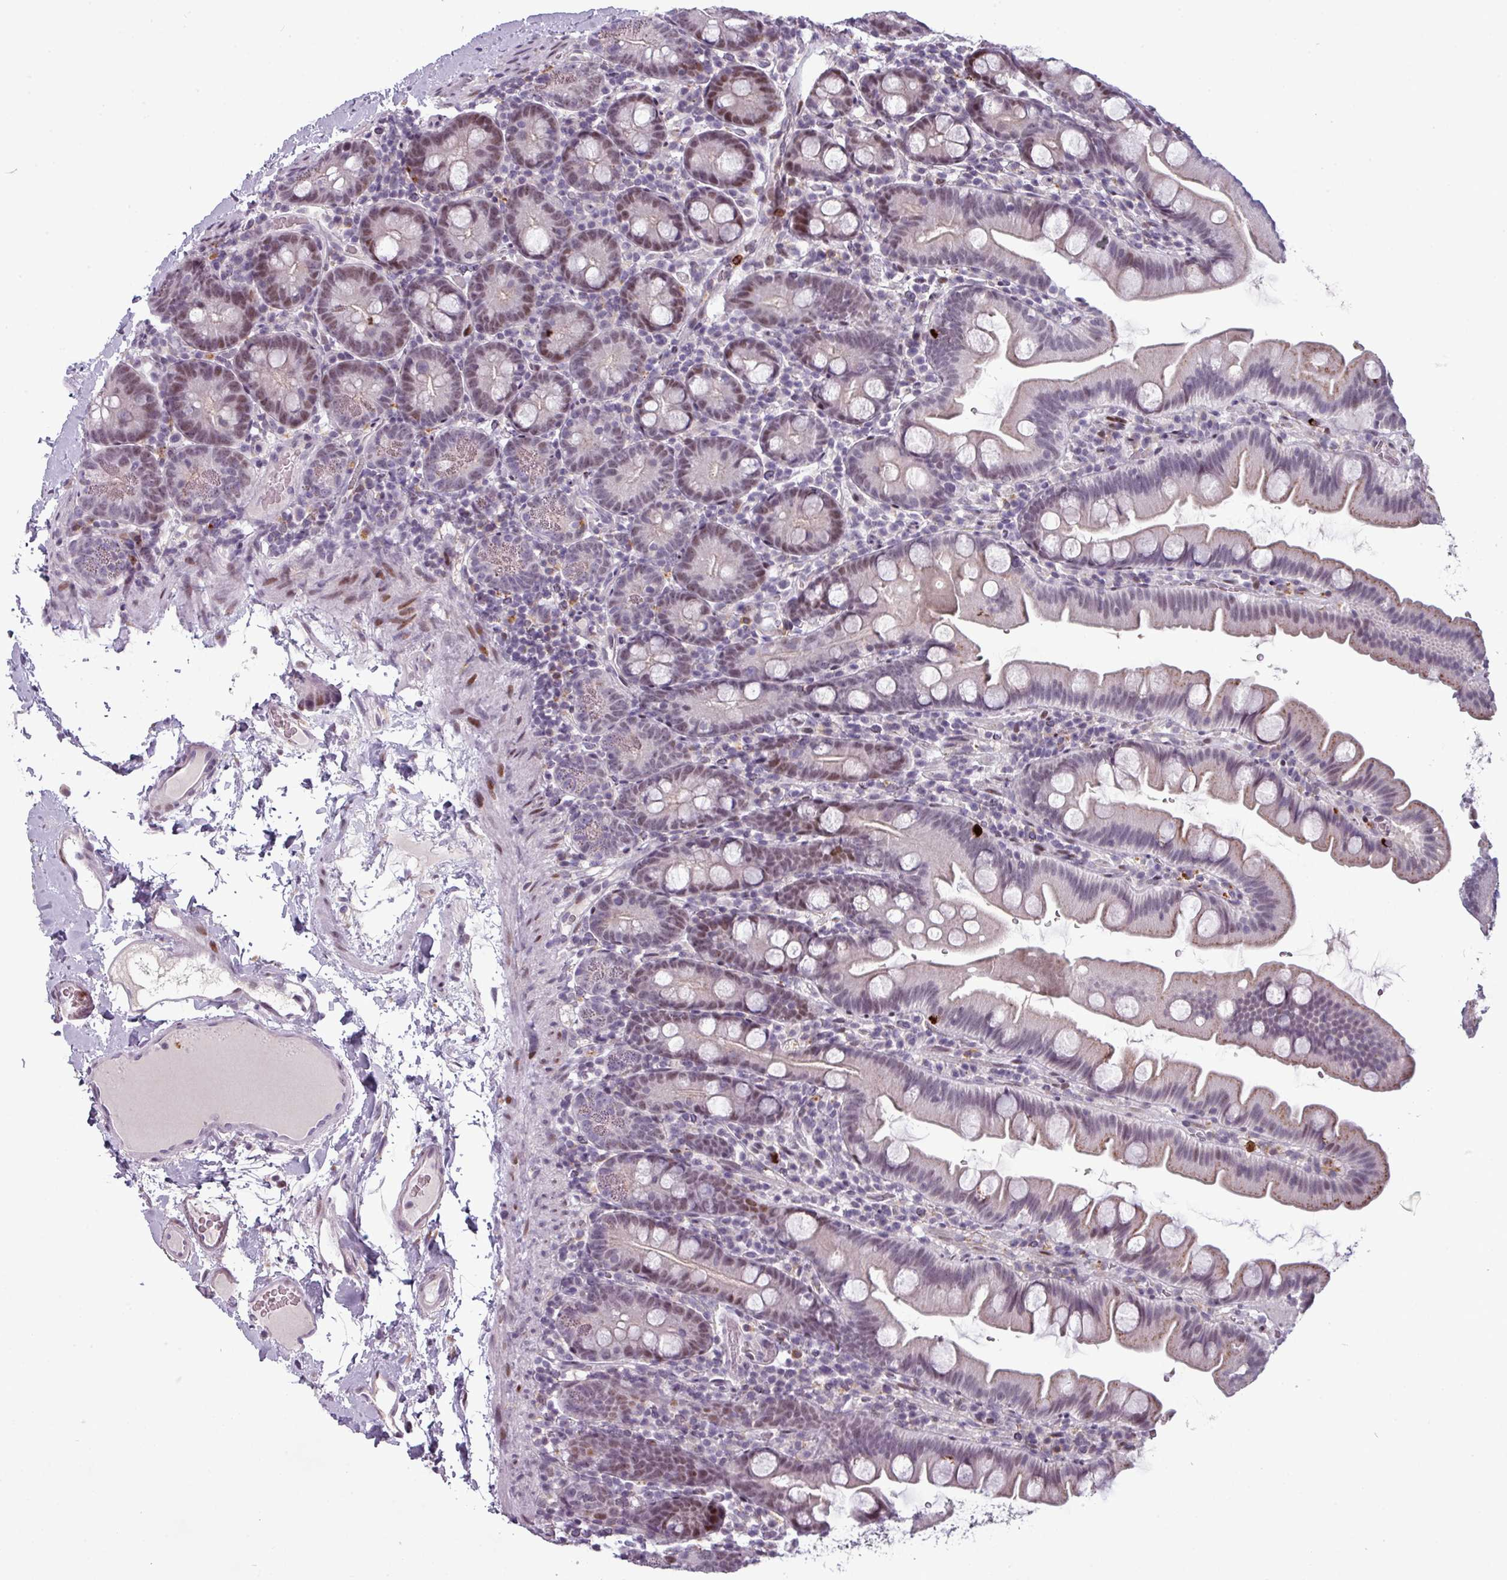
{"staining": {"intensity": "moderate", "quantity": "<25%", "location": "cytoplasmic/membranous,nuclear"}, "tissue": "small intestine", "cell_type": "Glandular cells", "image_type": "normal", "snomed": [{"axis": "morphology", "description": "Normal tissue, NOS"}, {"axis": "topography", "description": "Small intestine"}], "caption": "IHC staining of unremarkable small intestine, which displays low levels of moderate cytoplasmic/membranous,nuclear positivity in about <25% of glandular cells indicating moderate cytoplasmic/membranous,nuclear protein expression. The staining was performed using DAB (3,3'-diaminobenzidine) (brown) for protein detection and nuclei were counterstained in hematoxylin (blue).", "gene": "TMEFF1", "patient": {"sex": "female", "age": 68}}